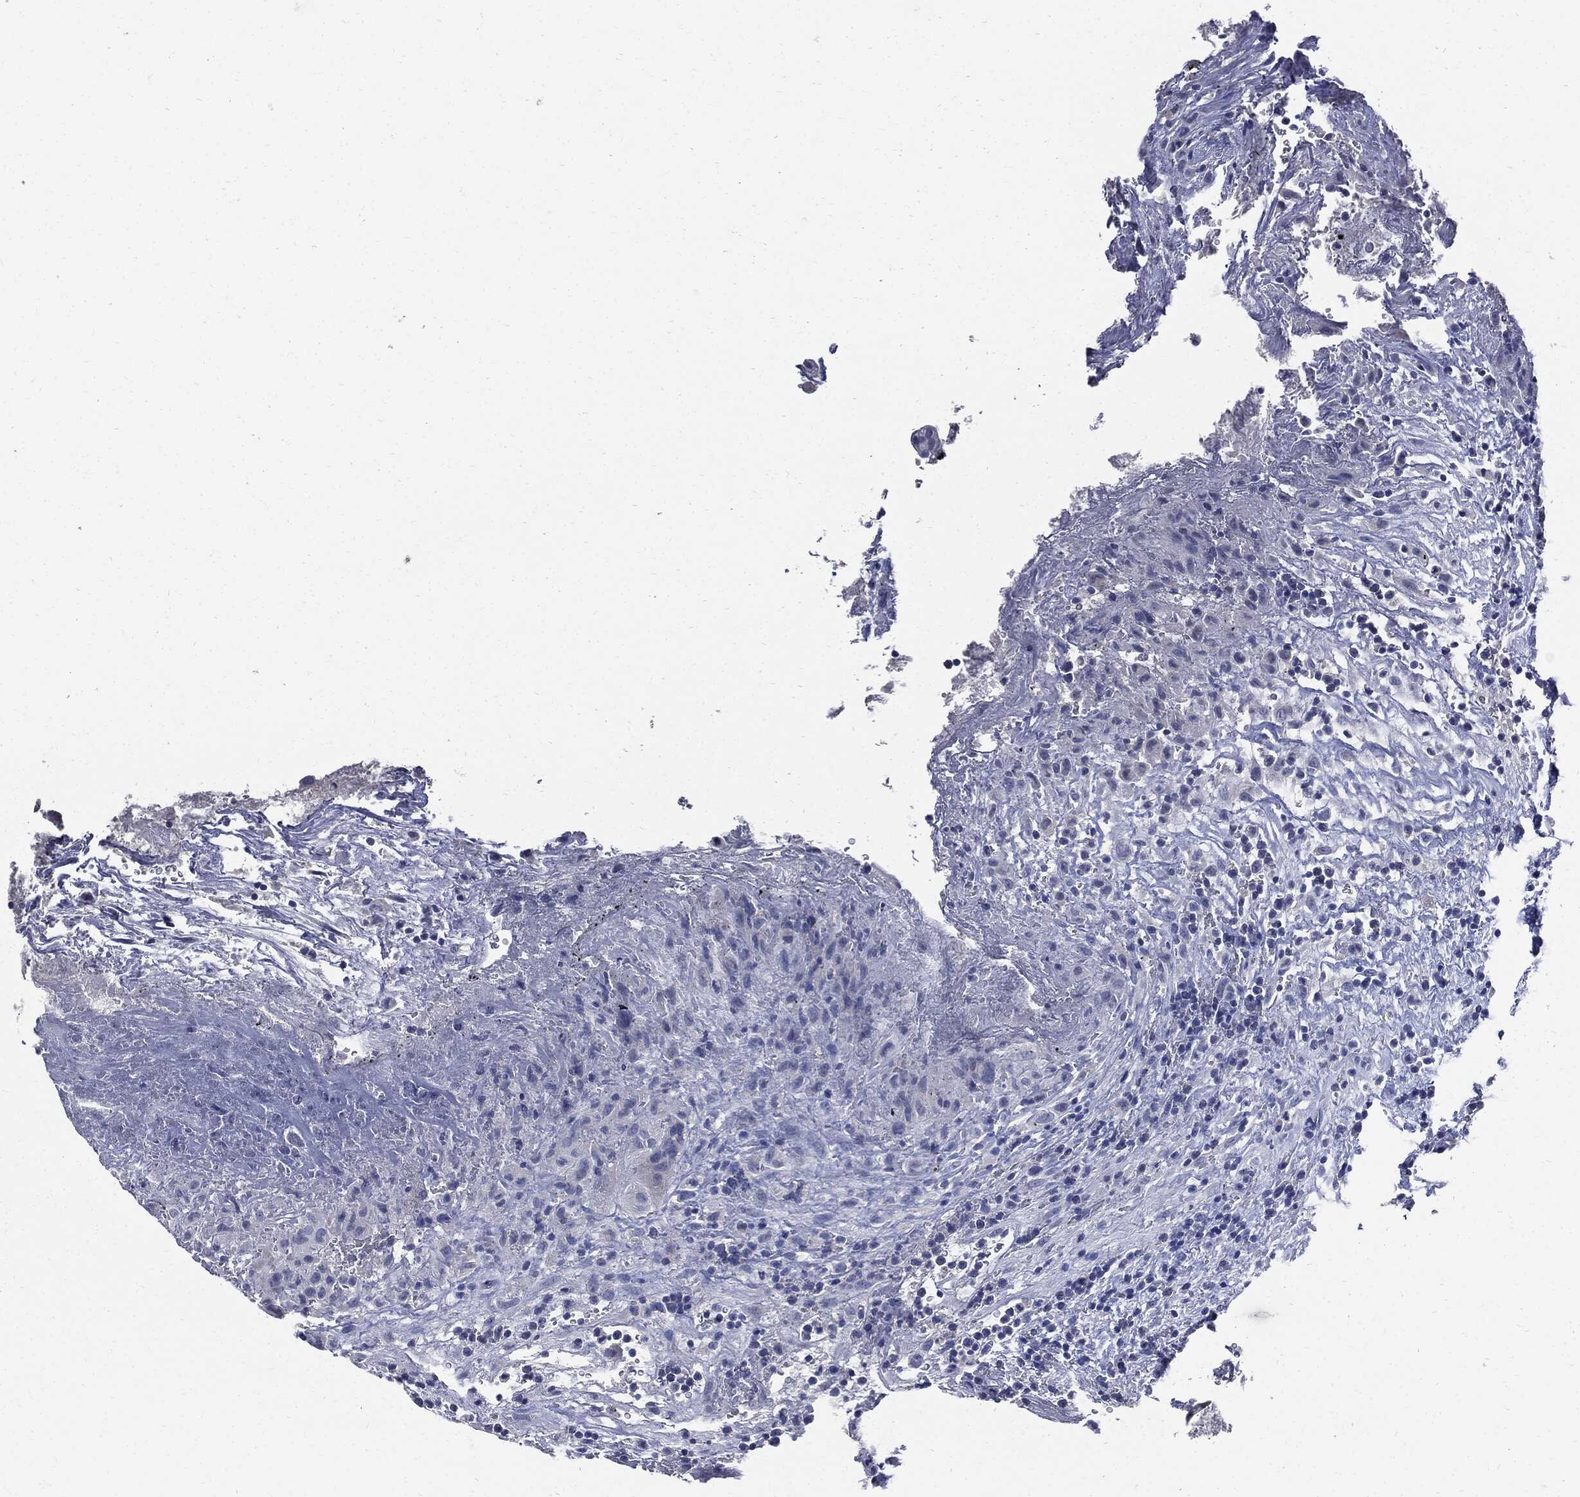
{"staining": {"intensity": "negative", "quantity": "none", "location": "none"}, "tissue": "urothelial cancer", "cell_type": "Tumor cells", "image_type": "cancer", "snomed": [{"axis": "morphology", "description": "Urothelial carcinoma, High grade"}, {"axis": "topography", "description": "Urinary bladder"}], "caption": "This is an immunohistochemistry histopathology image of human urothelial cancer. There is no positivity in tumor cells.", "gene": "CPE", "patient": {"sex": "female", "age": 41}}